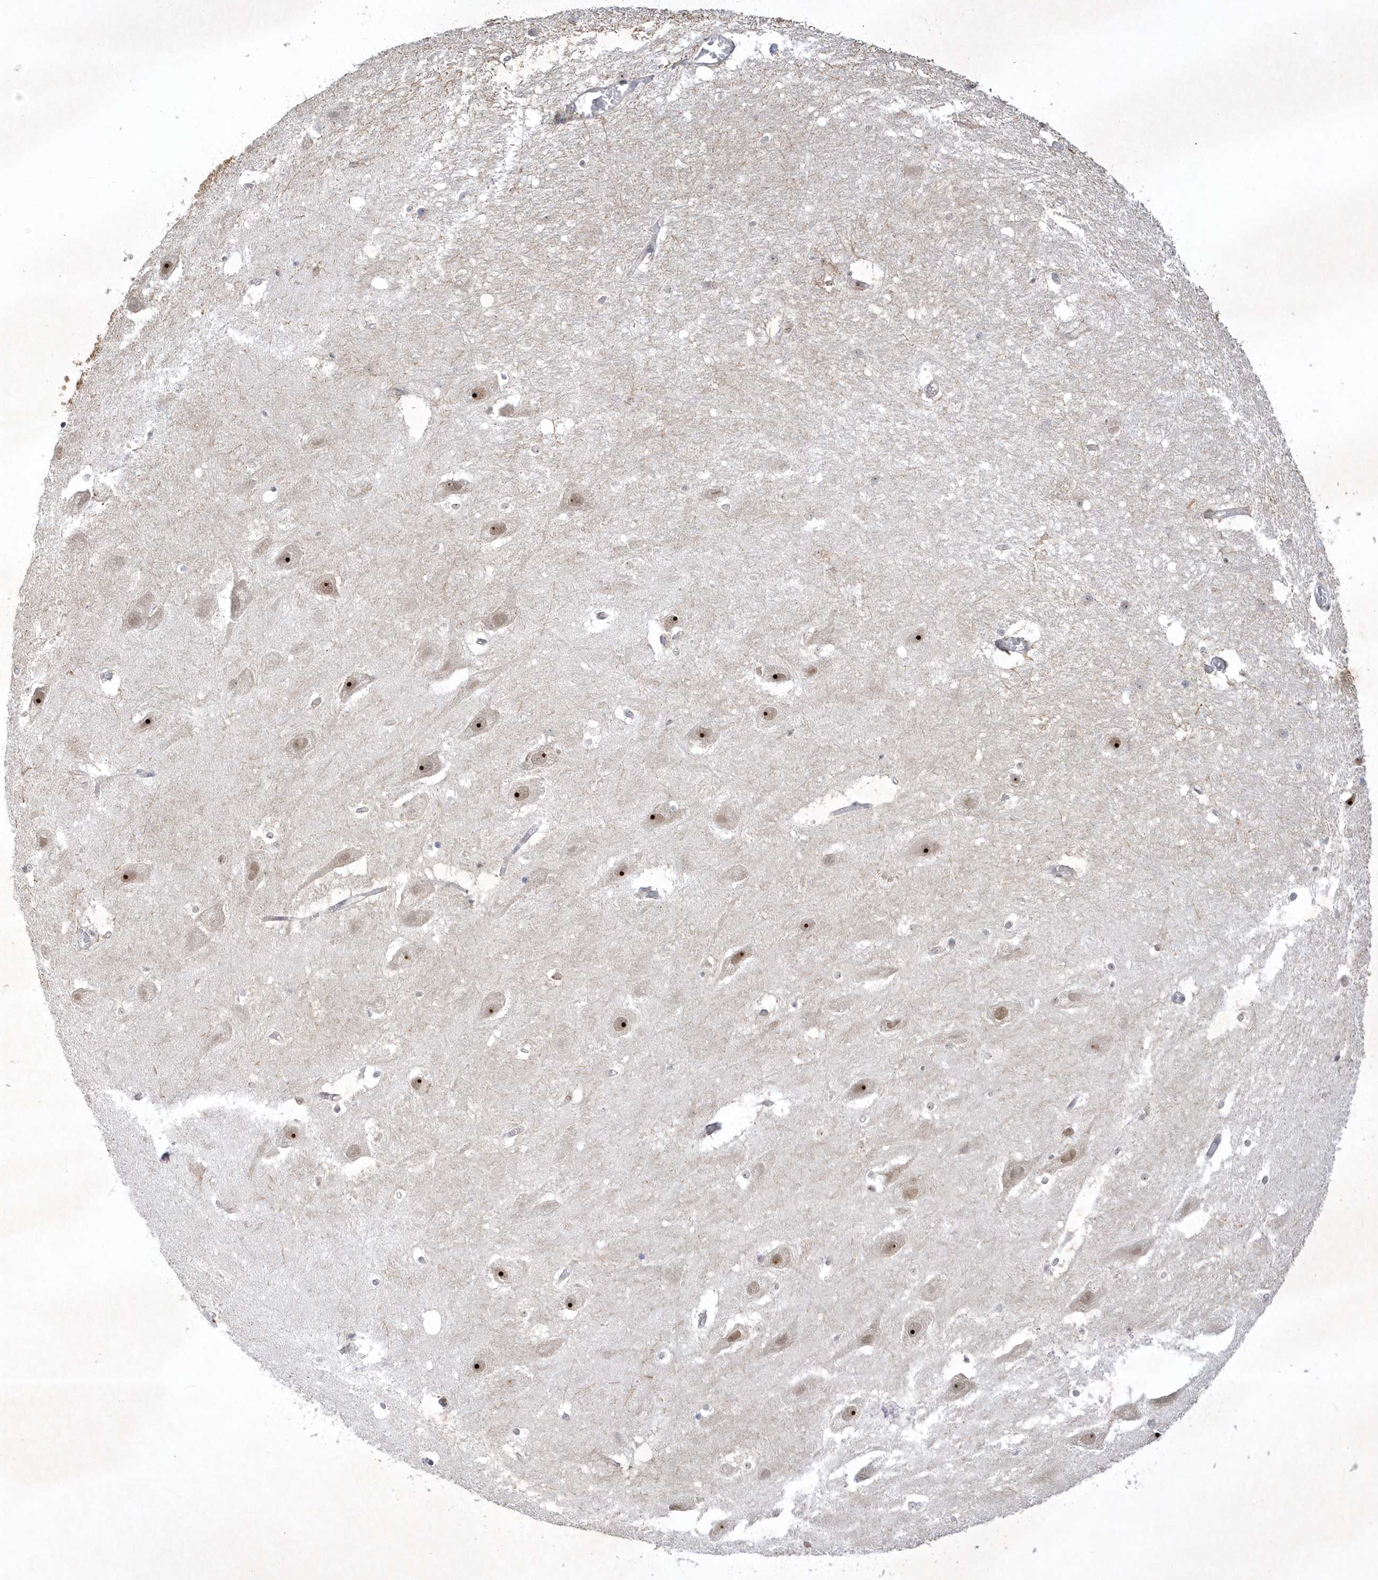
{"staining": {"intensity": "negative", "quantity": "none", "location": "none"}, "tissue": "hippocampus", "cell_type": "Glial cells", "image_type": "normal", "snomed": [{"axis": "morphology", "description": "Normal tissue, NOS"}, {"axis": "topography", "description": "Hippocampus"}], "caption": "Photomicrograph shows no significant protein positivity in glial cells of normal hippocampus.", "gene": "NPM3", "patient": {"sex": "female", "age": 52}}